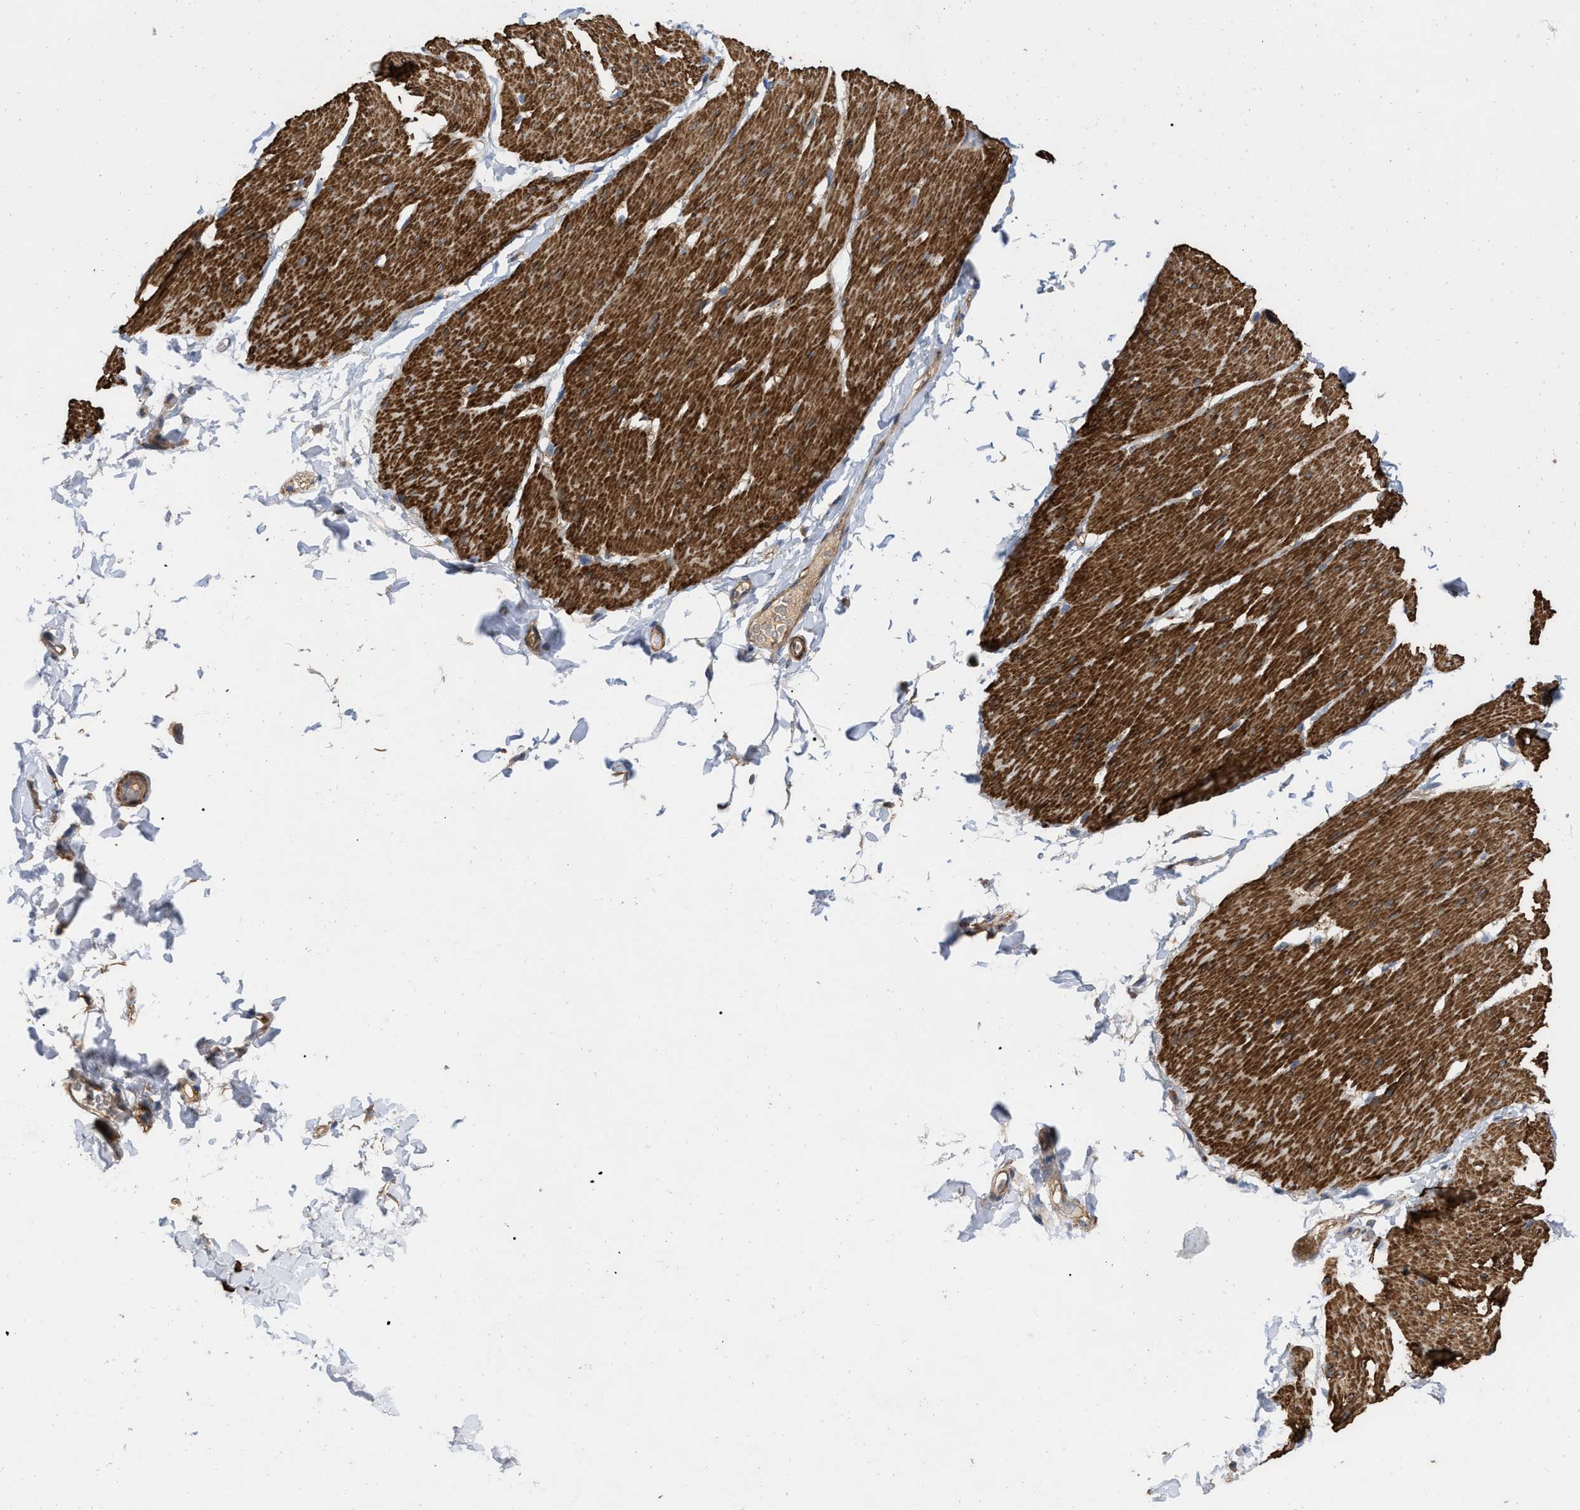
{"staining": {"intensity": "strong", "quantity": ">75%", "location": "cytoplasmic/membranous"}, "tissue": "smooth muscle", "cell_type": "Smooth muscle cells", "image_type": "normal", "snomed": [{"axis": "morphology", "description": "Normal tissue, NOS"}, {"axis": "topography", "description": "Smooth muscle"}, {"axis": "topography", "description": "Colon"}], "caption": "Immunohistochemistry (IHC) of normal smooth muscle reveals high levels of strong cytoplasmic/membranous expression in about >75% of smooth muscle cells. Ihc stains the protein in brown and the nuclei are stained blue.", "gene": "RABEP1", "patient": {"sex": "male", "age": 67}}